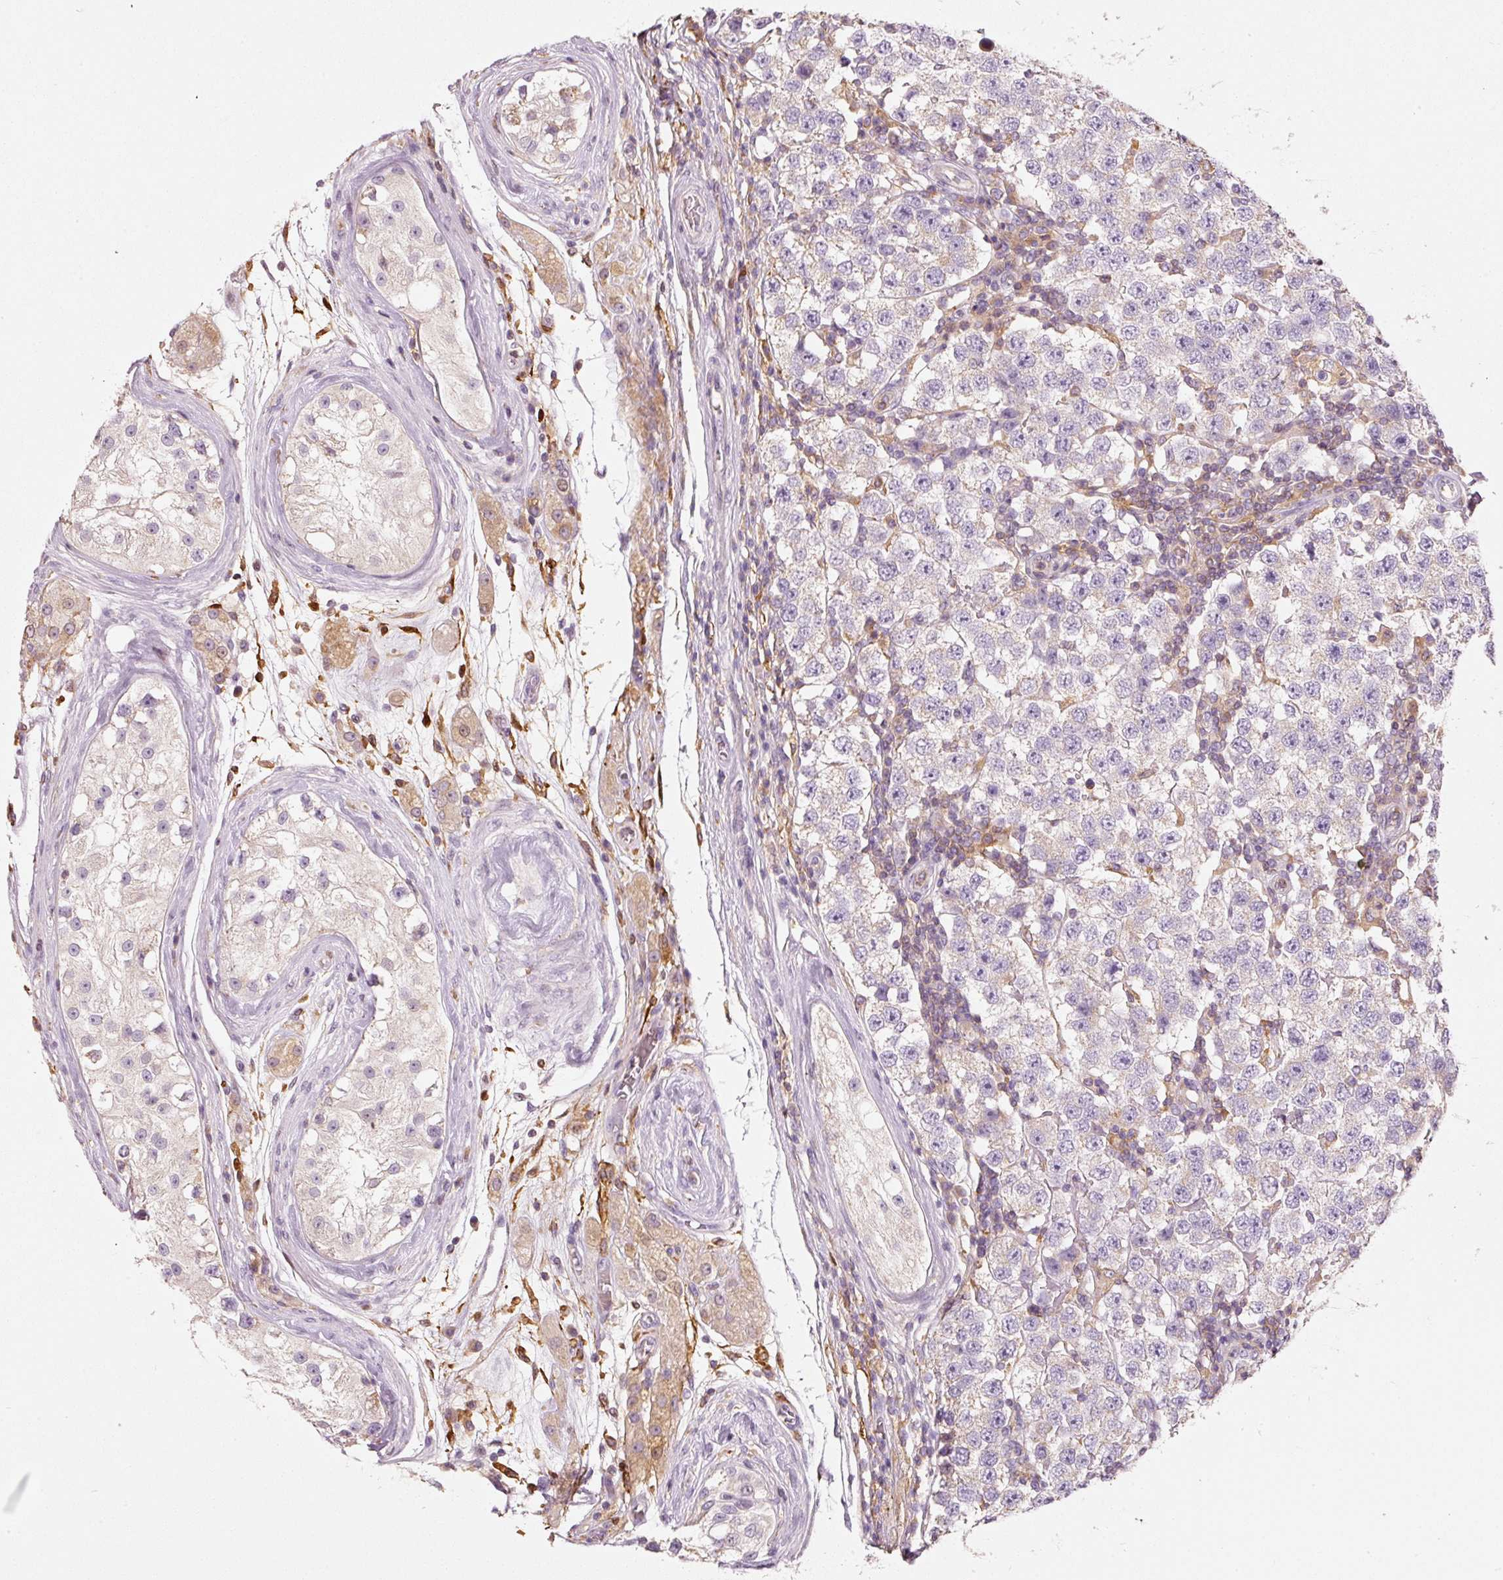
{"staining": {"intensity": "negative", "quantity": "none", "location": "none"}, "tissue": "testis cancer", "cell_type": "Tumor cells", "image_type": "cancer", "snomed": [{"axis": "morphology", "description": "Seminoma, NOS"}, {"axis": "topography", "description": "Testis"}], "caption": "Seminoma (testis) stained for a protein using immunohistochemistry demonstrates no staining tumor cells.", "gene": "IQGAP2", "patient": {"sex": "male", "age": 34}}